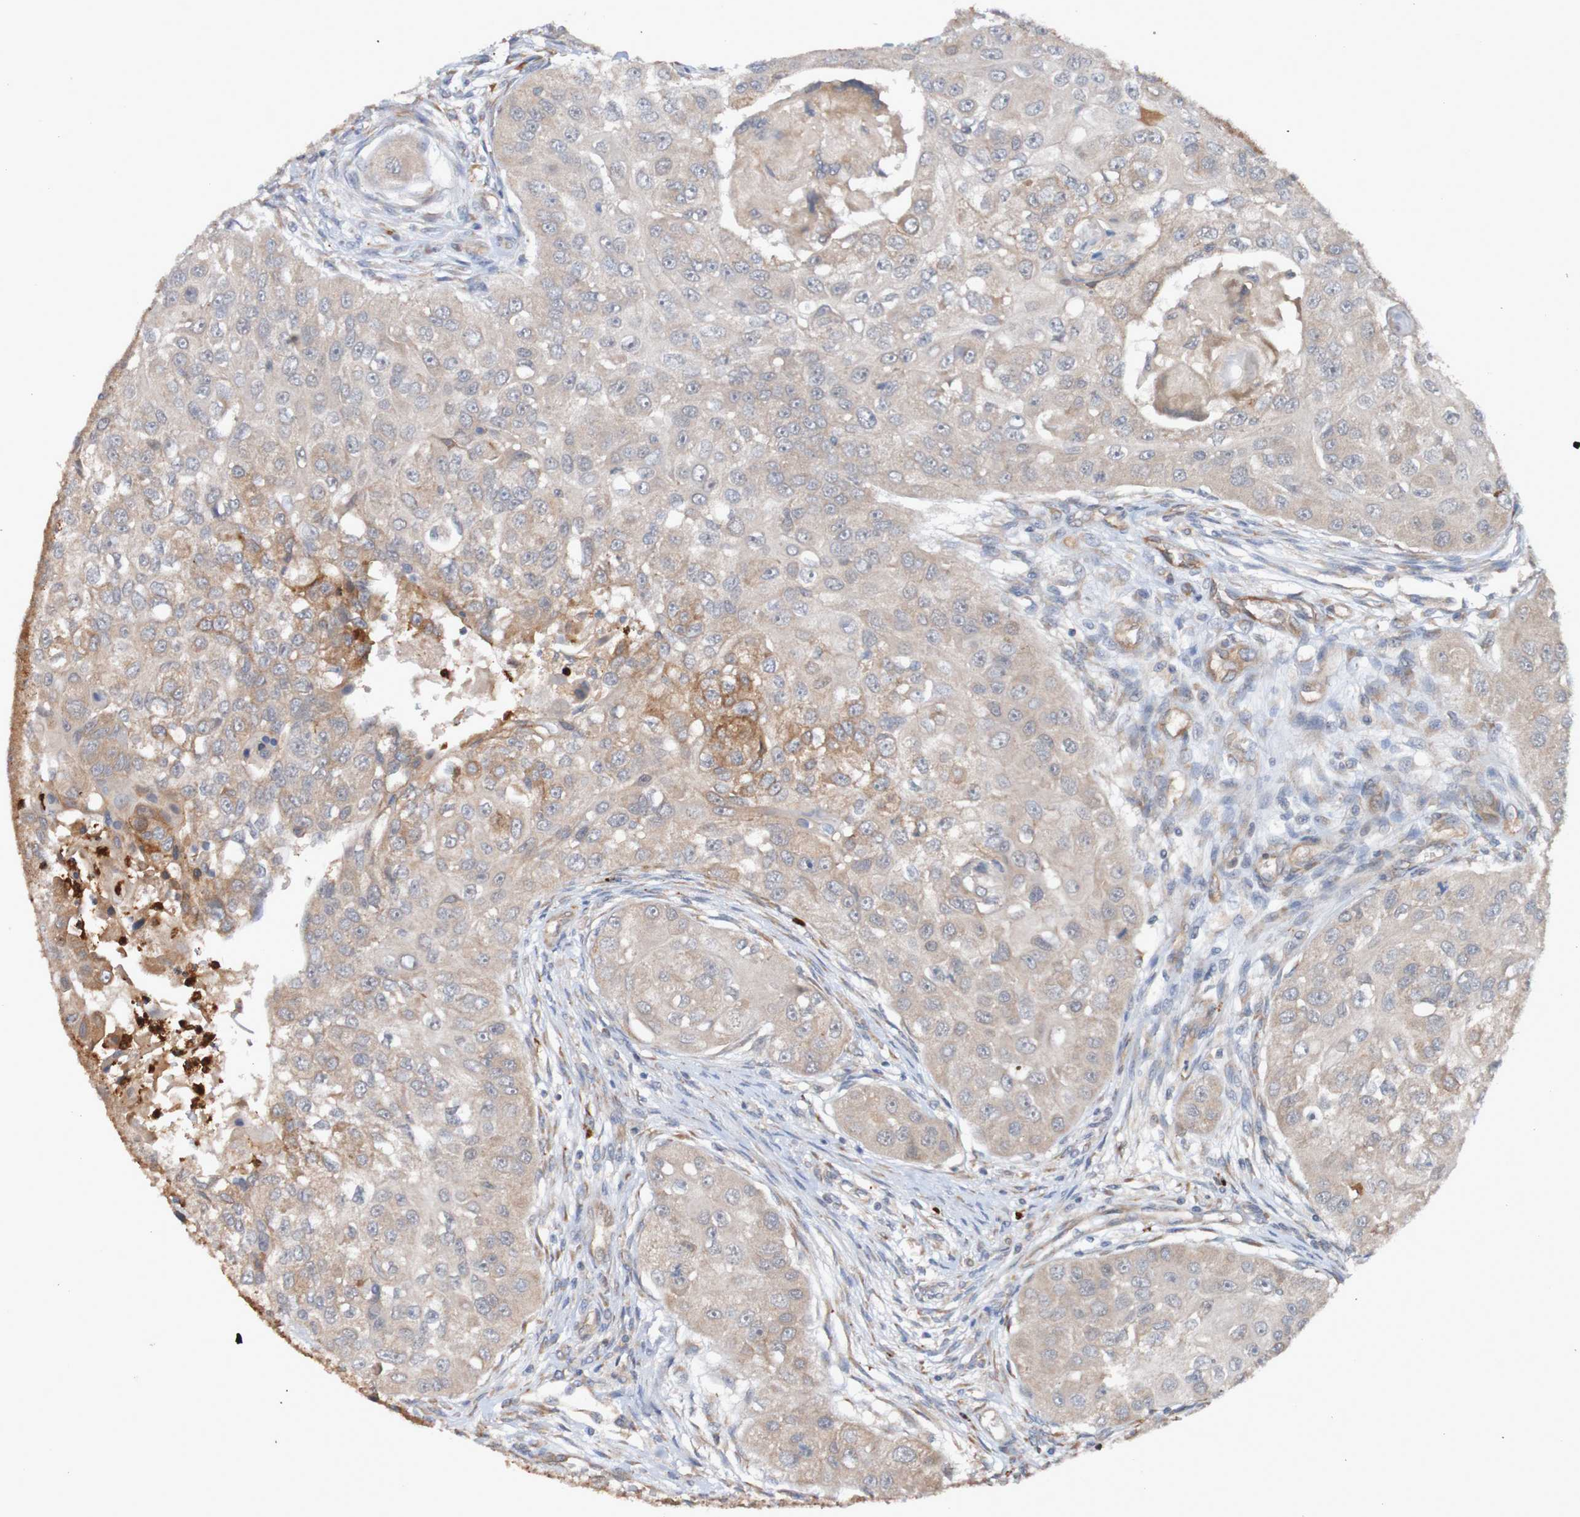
{"staining": {"intensity": "weak", "quantity": ">75%", "location": "cytoplasmic/membranous"}, "tissue": "head and neck cancer", "cell_type": "Tumor cells", "image_type": "cancer", "snomed": [{"axis": "morphology", "description": "Normal tissue, NOS"}, {"axis": "morphology", "description": "Squamous cell carcinoma, NOS"}, {"axis": "topography", "description": "Skeletal muscle"}, {"axis": "topography", "description": "Head-Neck"}], "caption": "Squamous cell carcinoma (head and neck) stained with a protein marker shows weak staining in tumor cells.", "gene": "ST8SIA6", "patient": {"sex": "male", "age": 51}}